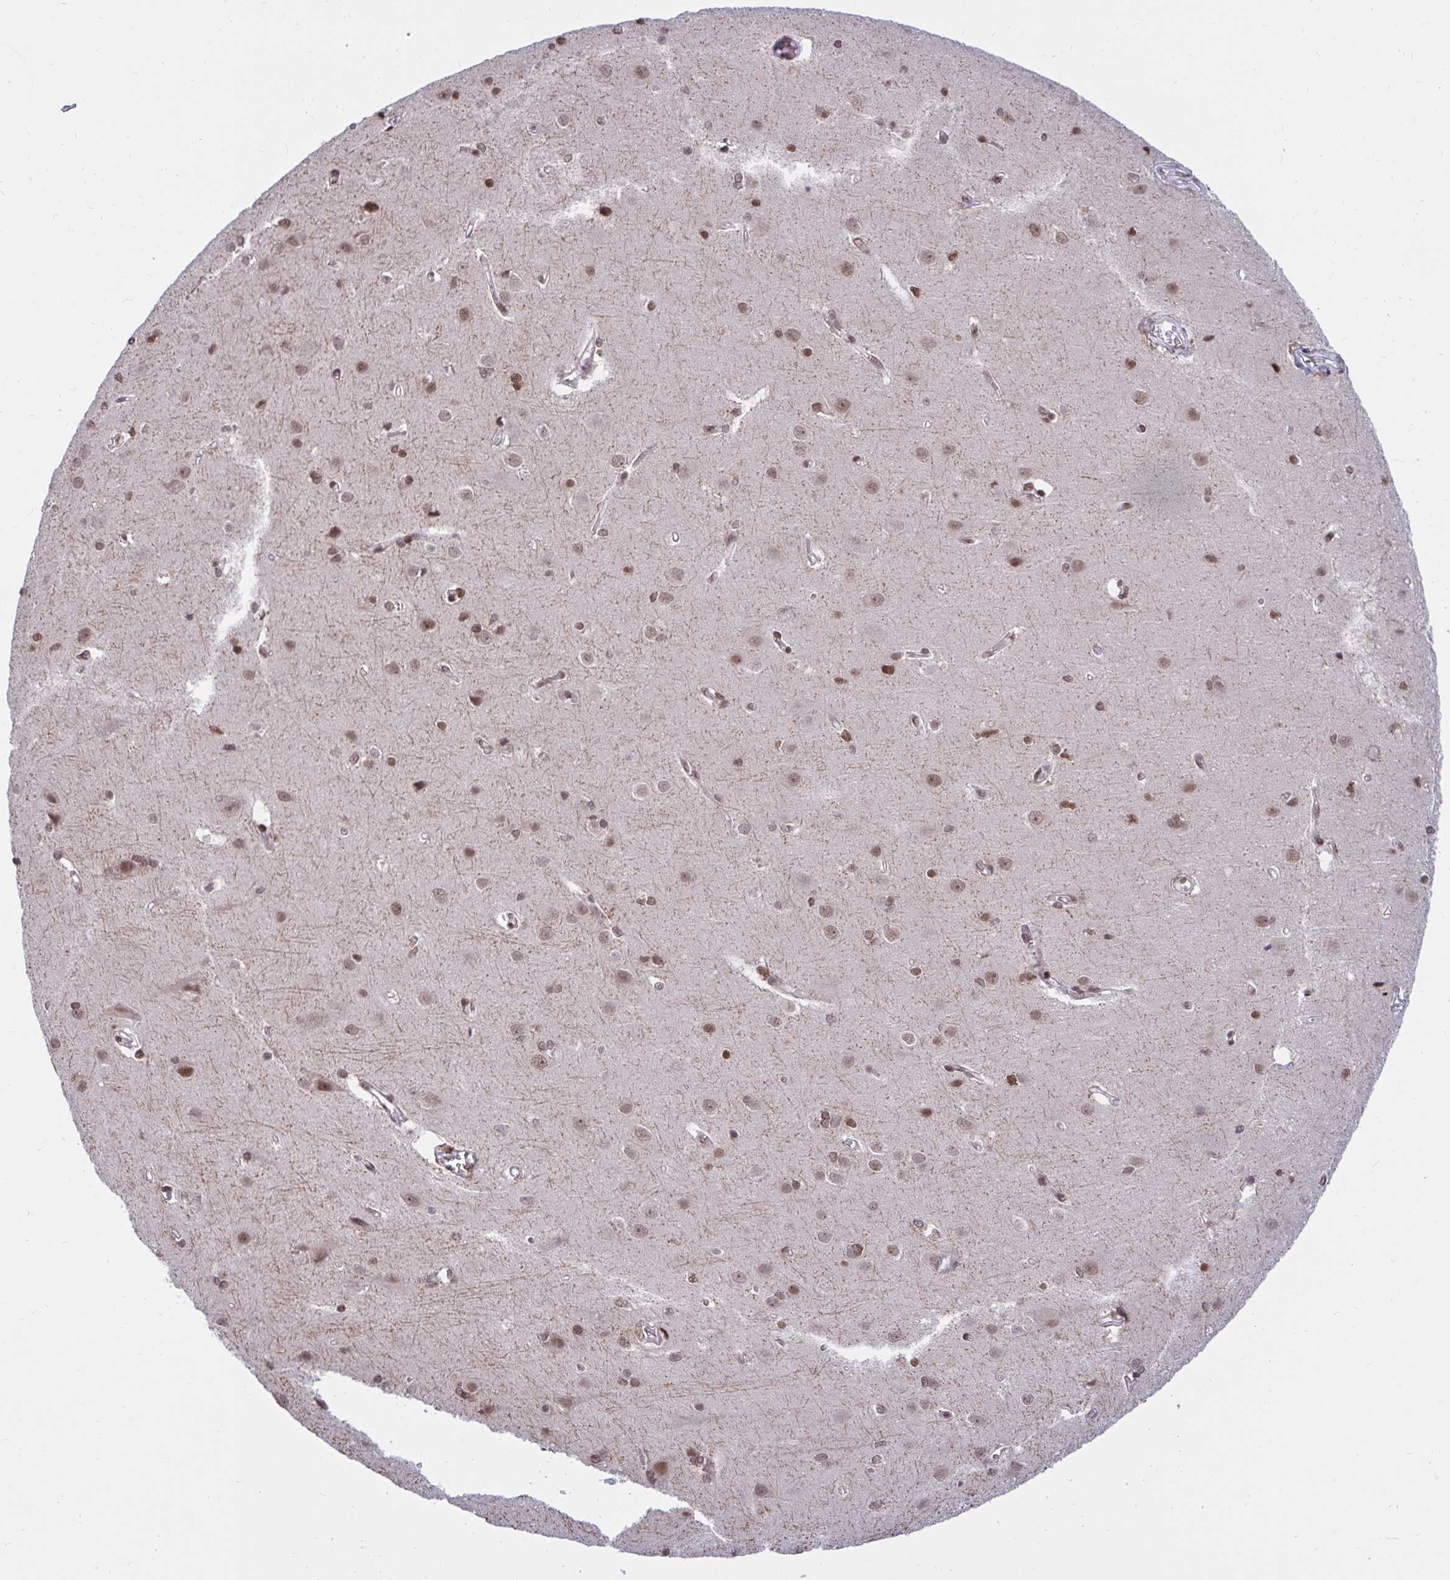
{"staining": {"intensity": "negative", "quantity": "none", "location": "none"}, "tissue": "cerebral cortex", "cell_type": "Endothelial cells", "image_type": "normal", "snomed": [{"axis": "morphology", "description": "Normal tissue, NOS"}, {"axis": "topography", "description": "Cerebral cortex"}], "caption": "A high-resolution image shows IHC staining of benign cerebral cortex, which exhibits no significant positivity in endothelial cells. The staining is performed using DAB (3,3'-diaminobenzidine) brown chromogen with nuclei counter-stained in using hematoxylin.", "gene": "PHF10", "patient": {"sex": "male", "age": 37}}